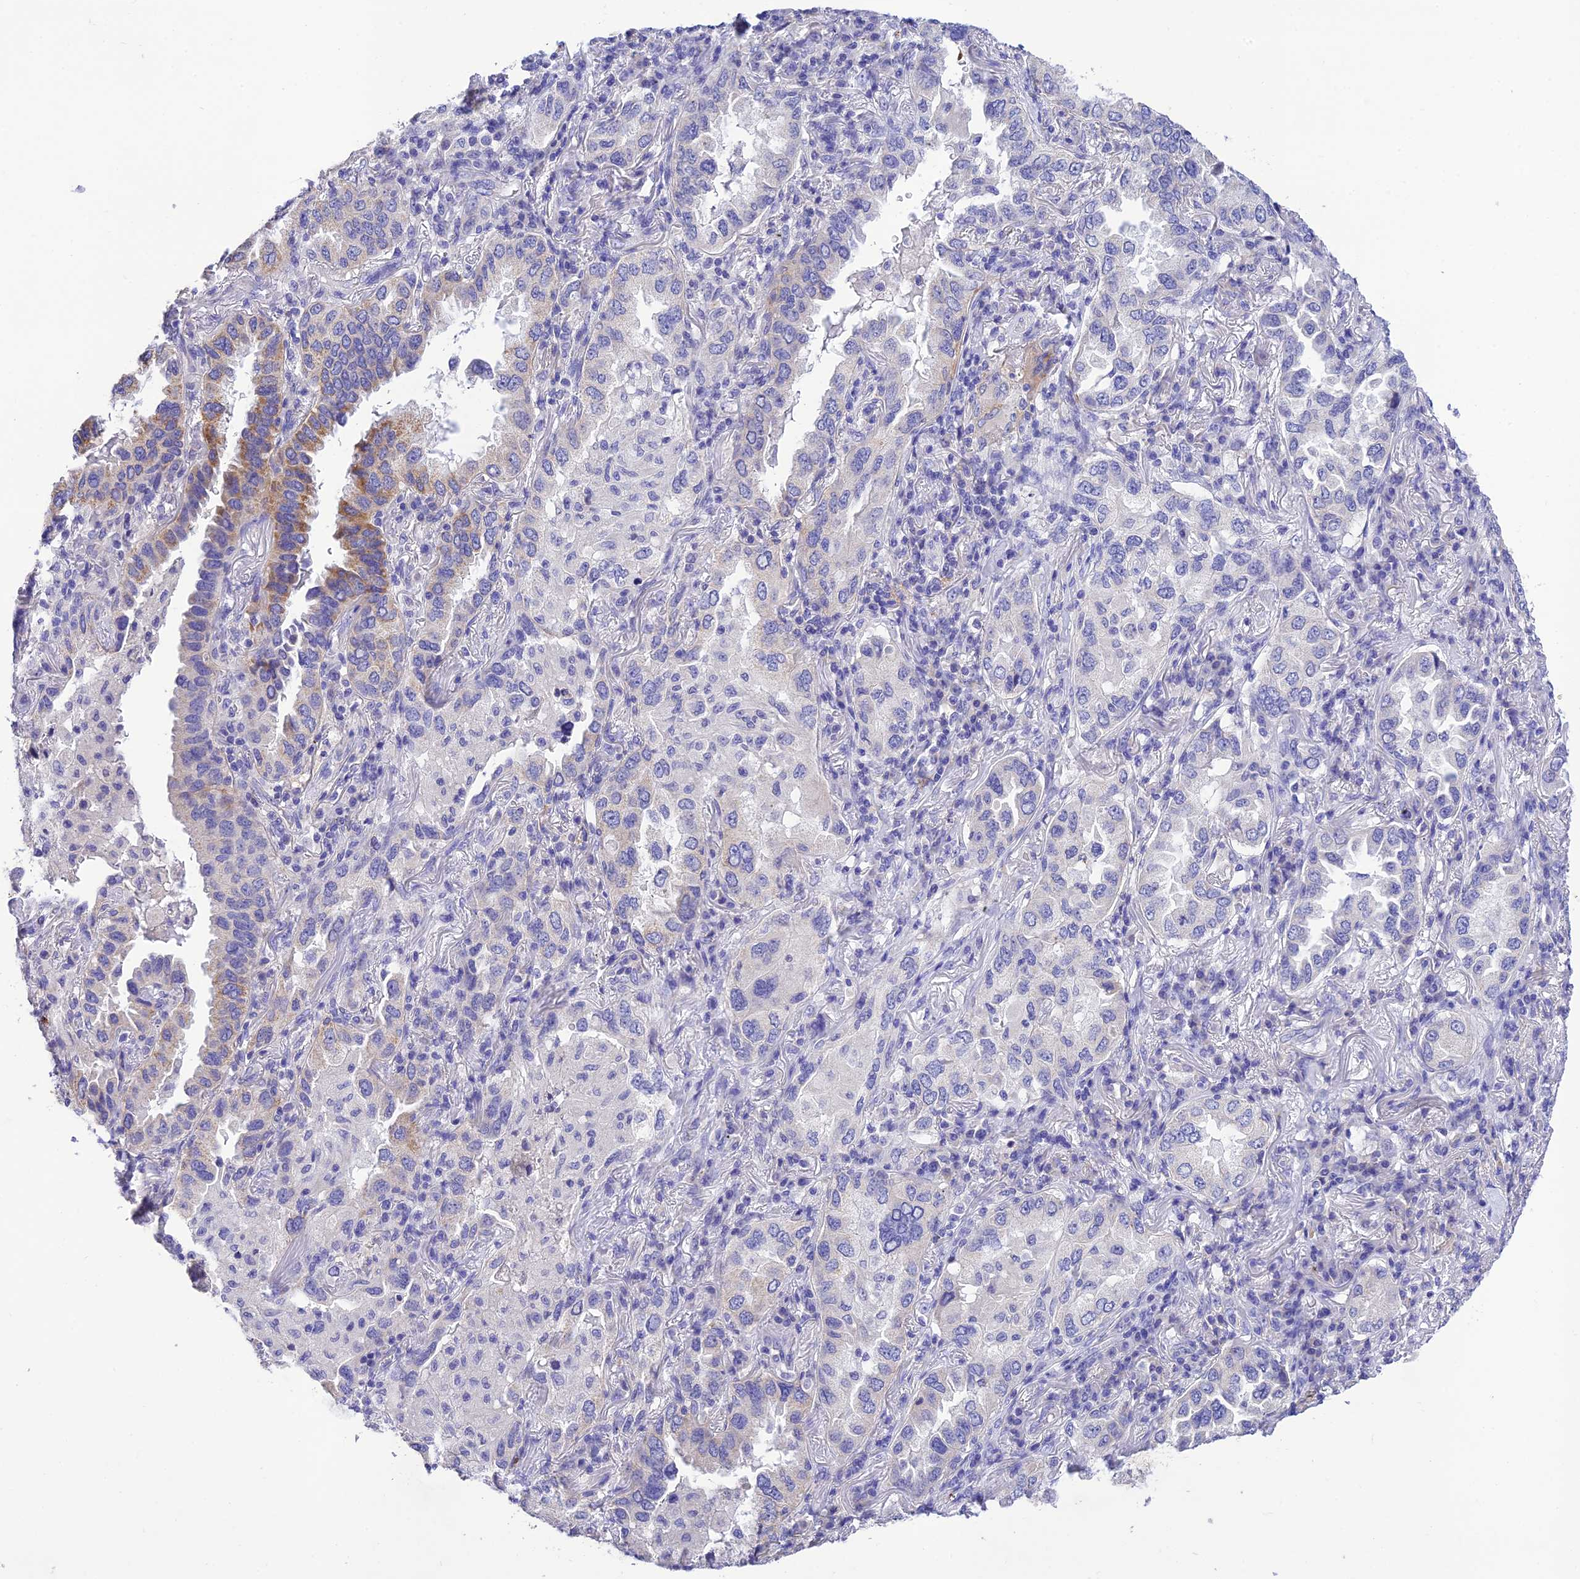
{"staining": {"intensity": "moderate", "quantity": "<25%", "location": "cytoplasmic/membranous"}, "tissue": "lung cancer", "cell_type": "Tumor cells", "image_type": "cancer", "snomed": [{"axis": "morphology", "description": "Adenocarcinoma, NOS"}, {"axis": "topography", "description": "Lung"}], "caption": "Lung cancer (adenocarcinoma) was stained to show a protein in brown. There is low levels of moderate cytoplasmic/membranous staining in approximately <25% of tumor cells.", "gene": "MS4A5", "patient": {"sex": "female", "age": 69}}